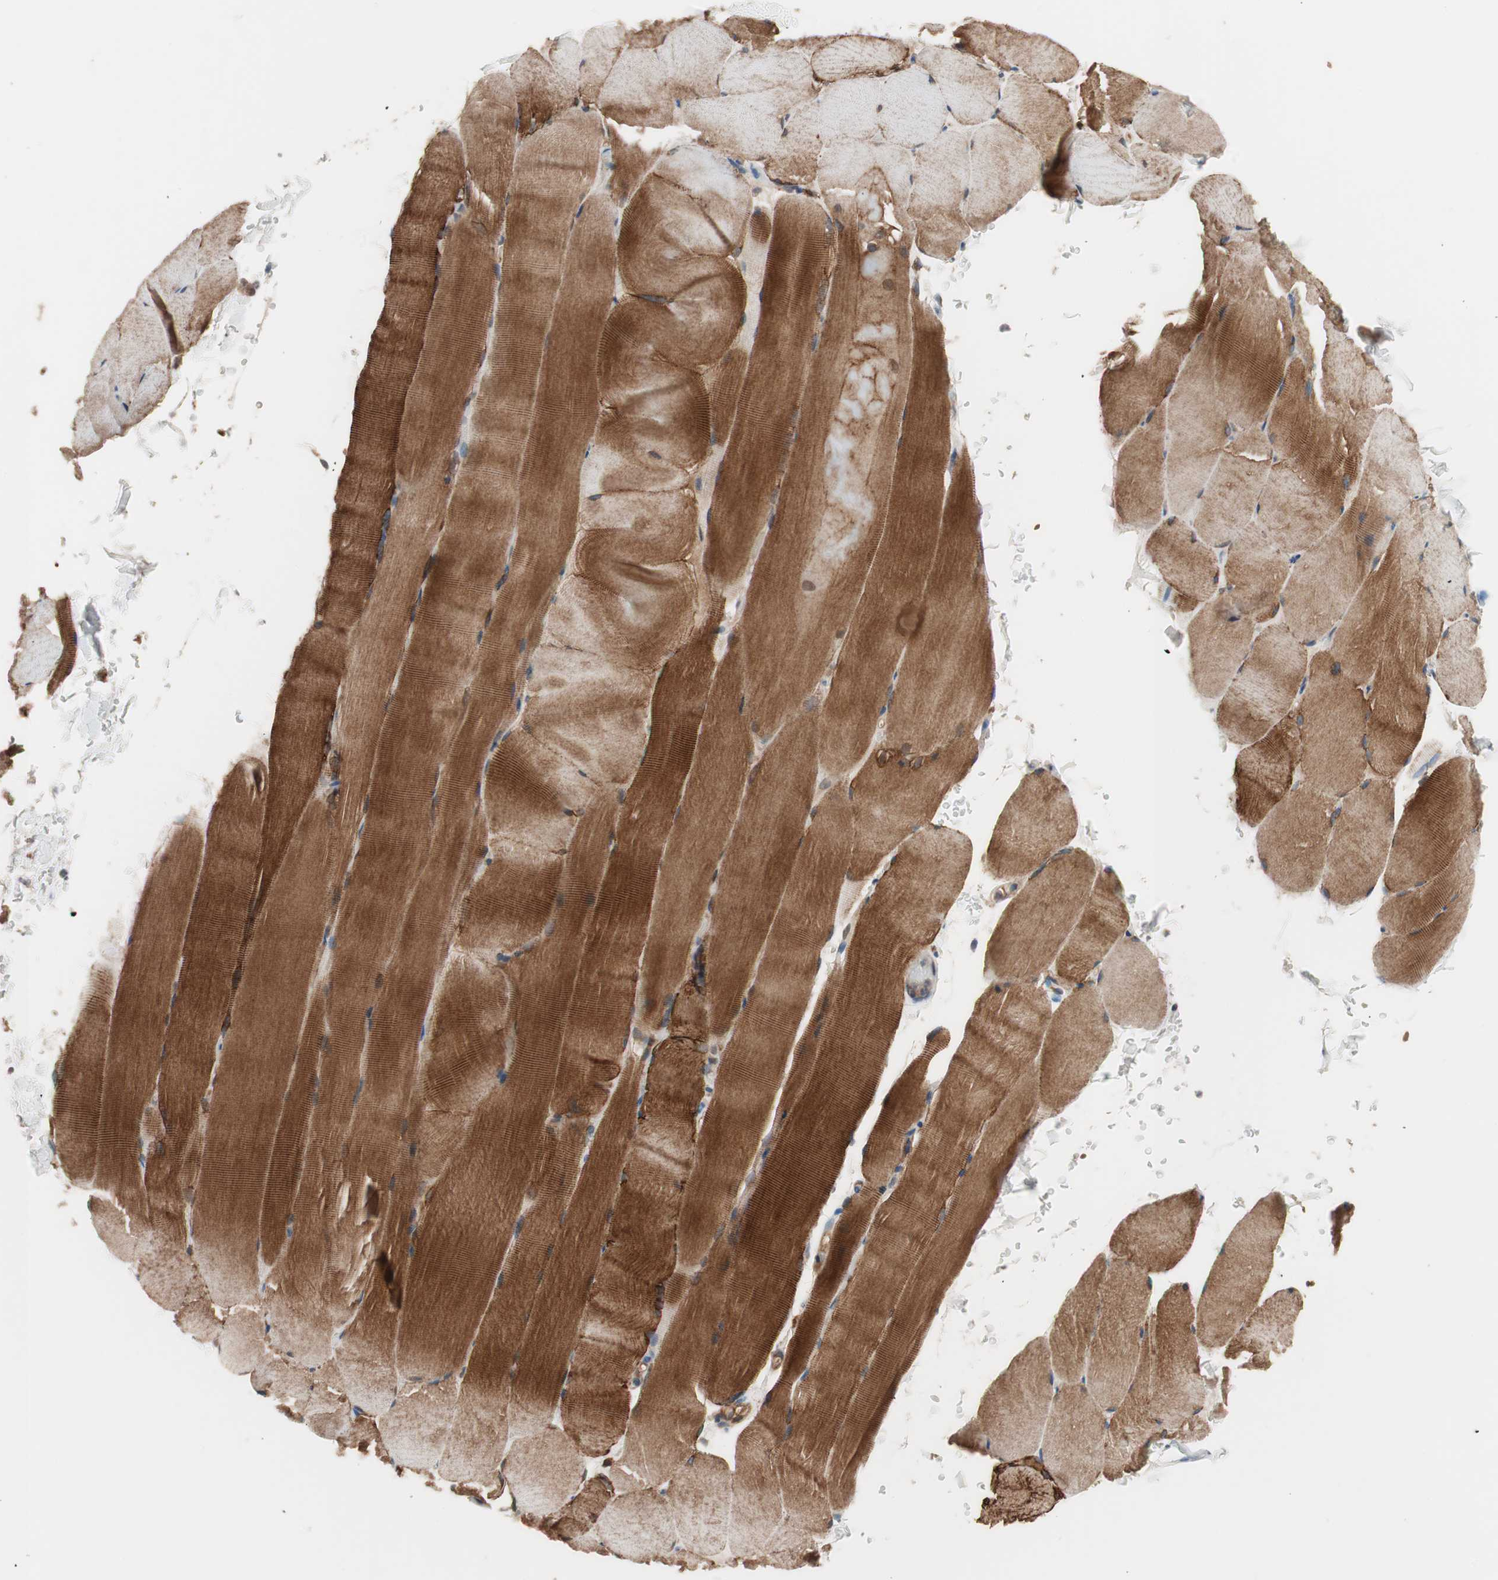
{"staining": {"intensity": "strong", "quantity": ">75%", "location": "cytoplasmic/membranous"}, "tissue": "skeletal muscle", "cell_type": "Myocytes", "image_type": "normal", "snomed": [{"axis": "morphology", "description": "Normal tissue, NOS"}, {"axis": "topography", "description": "Skeletal muscle"}, {"axis": "topography", "description": "Parathyroid gland"}], "caption": "Immunohistochemistry photomicrograph of normal skeletal muscle: human skeletal muscle stained using immunohistochemistry (IHC) demonstrates high levels of strong protein expression localized specifically in the cytoplasmic/membranous of myocytes, appearing as a cytoplasmic/membranous brown color.", "gene": "HMBS", "patient": {"sex": "female", "age": 37}}